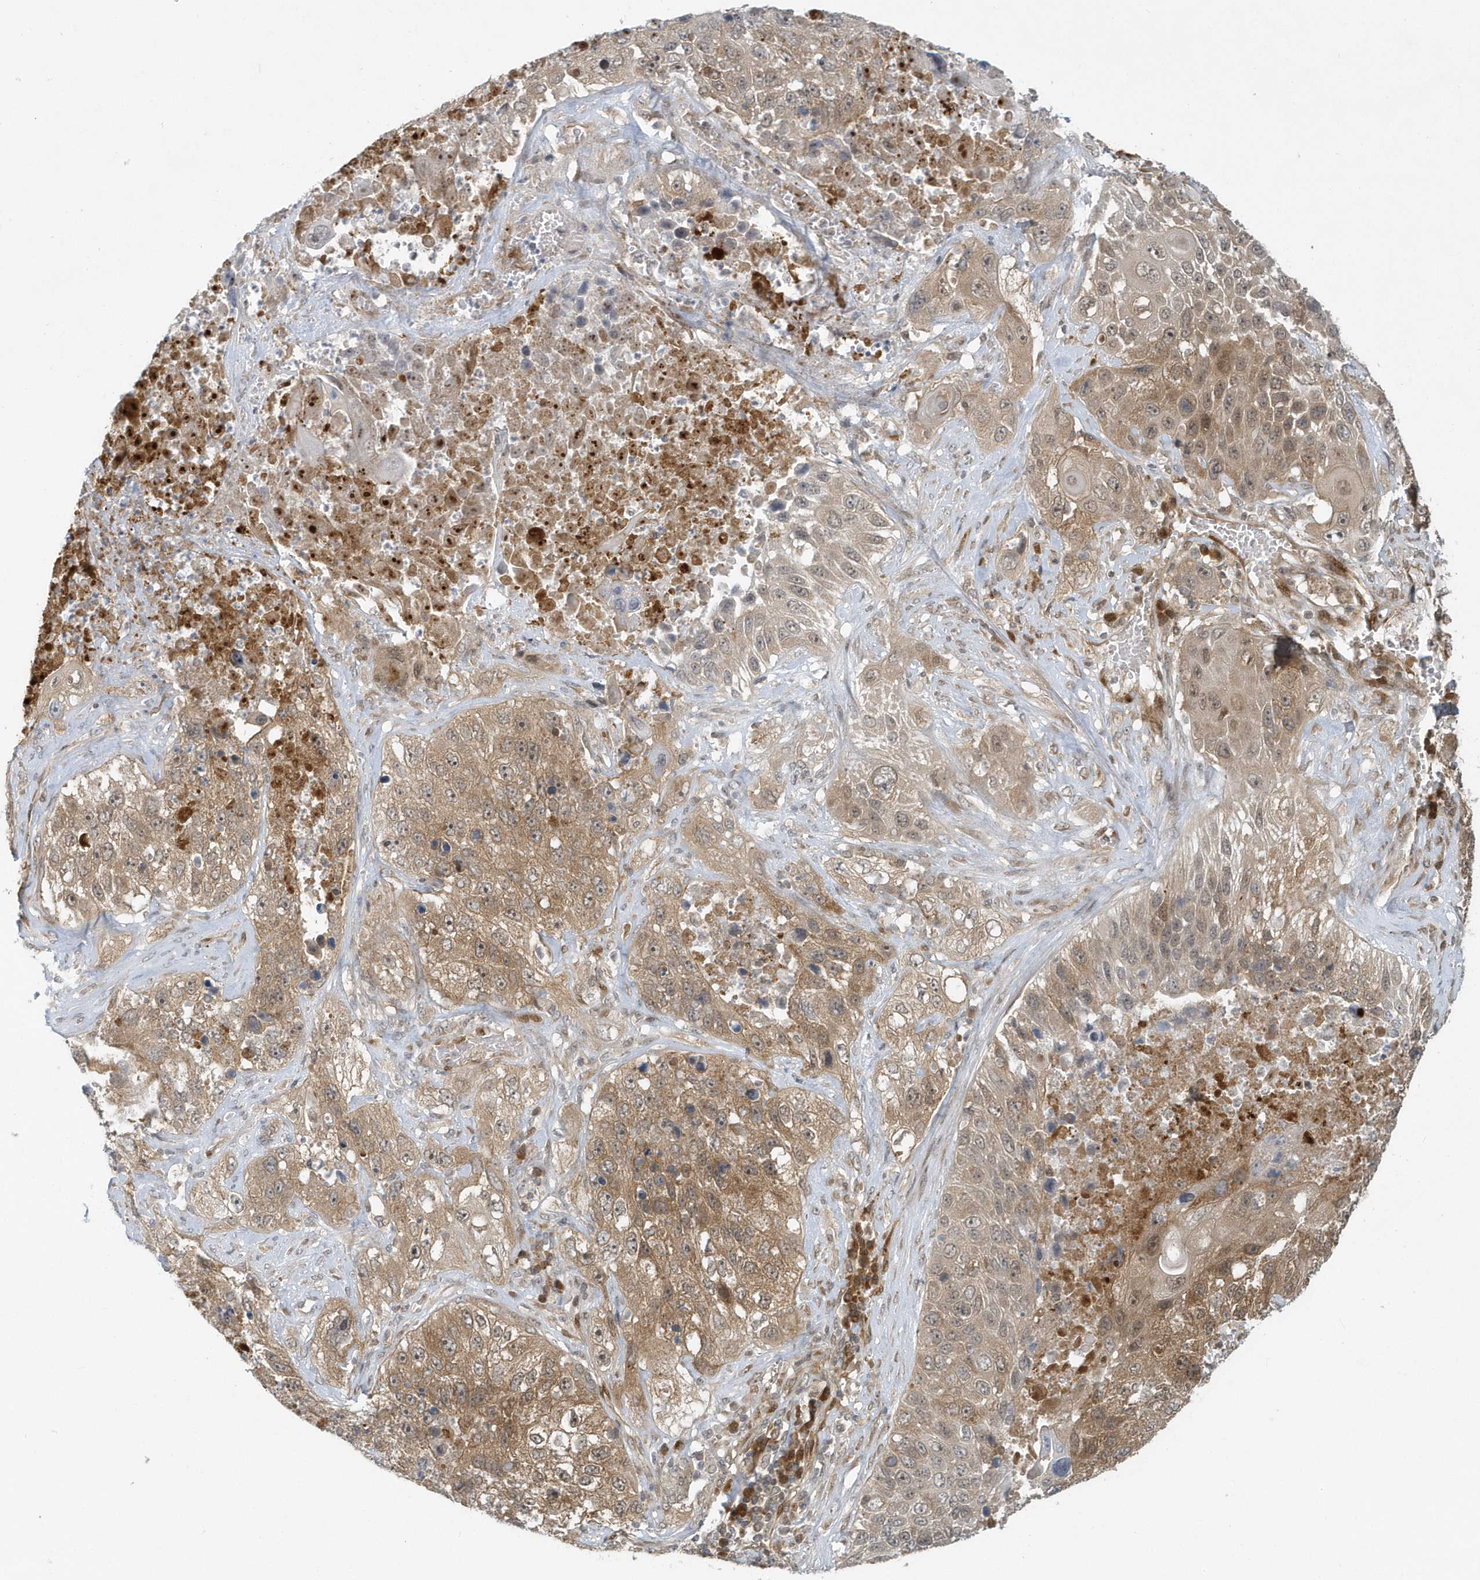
{"staining": {"intensity": "moderate", "quantity": "25%-75%", "location": "cytoplasmic/membranous"}, "tissue": "lung cancer", "cell_type": "Tumor cells", "image_type": "cancer", "snomed": [{"axis": "morphology", "description": "Squamous cell carcinoma, NOS"}, {"axis": "topography", "description": "Lung"}], "caption": "Squamous cell carcinoma (lung) stained for a protein shows moderate cytoplasmic/membranous positivity in tumor cells. (Stains: DAB in brown, nuclei in blue, Microscopy: brightfield microscopy at high magnification).", "gene": "ATG4A", "patient": {"sex": "male", "age": 61}}